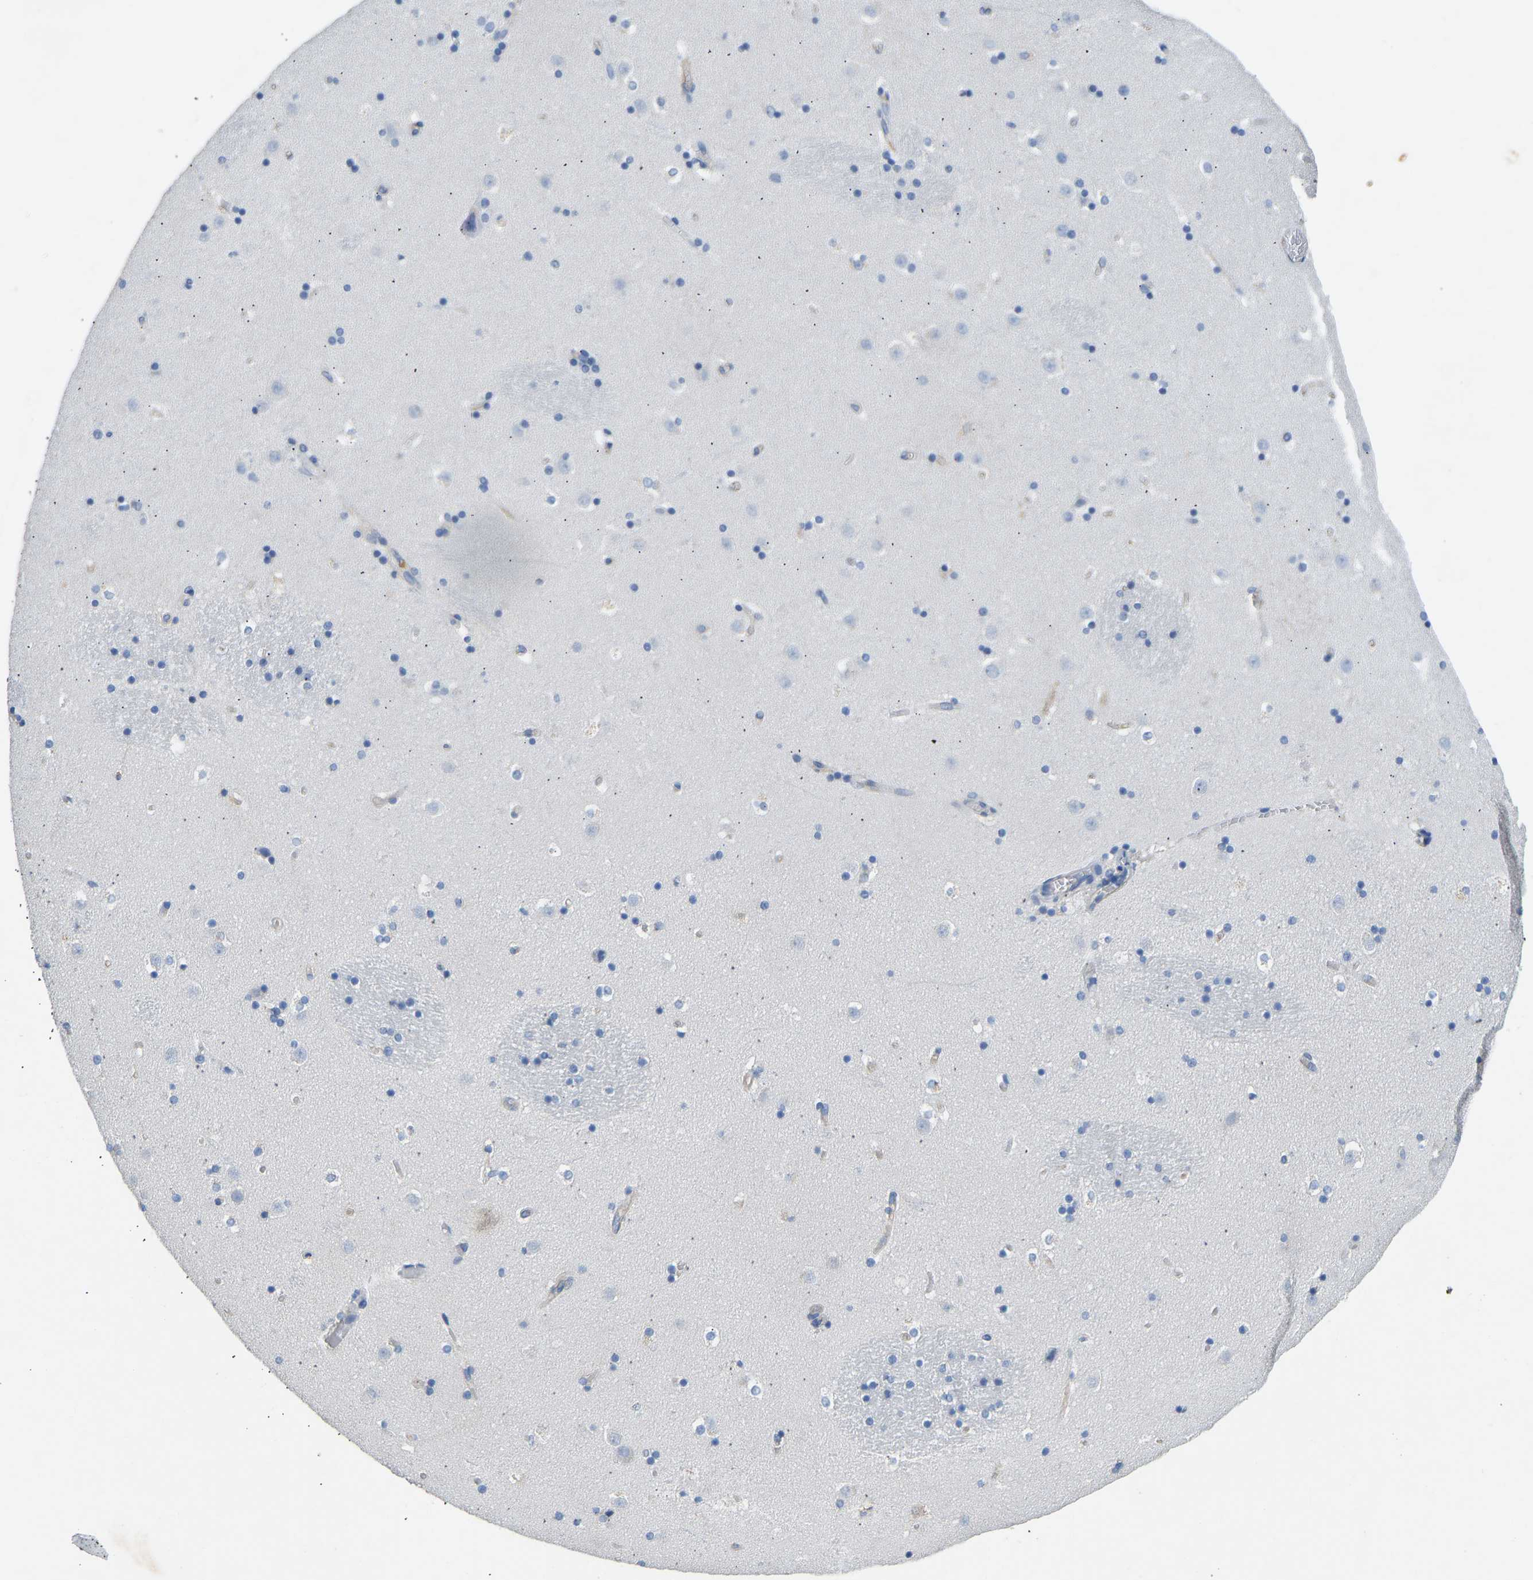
{"staining": {"intensity": "weak", "quantity": "<25%", "location": "cytoplasmic/membranous"}, "tissue": "caudate", "cell_type": "Glial cells", "image_type": "normal", "snomed": [{"axis": "morphology", "description": "Normal tissue, NOS"}, {"axis": "topography", "description": "Lateral ventricle wall"}], "caption": "DAB immunohistochemical staining of unremarkable human caudate reveals no significant positivity in glial cells.", "gene": "TECTA", "patient": {"sex": "male", "age": 45}}